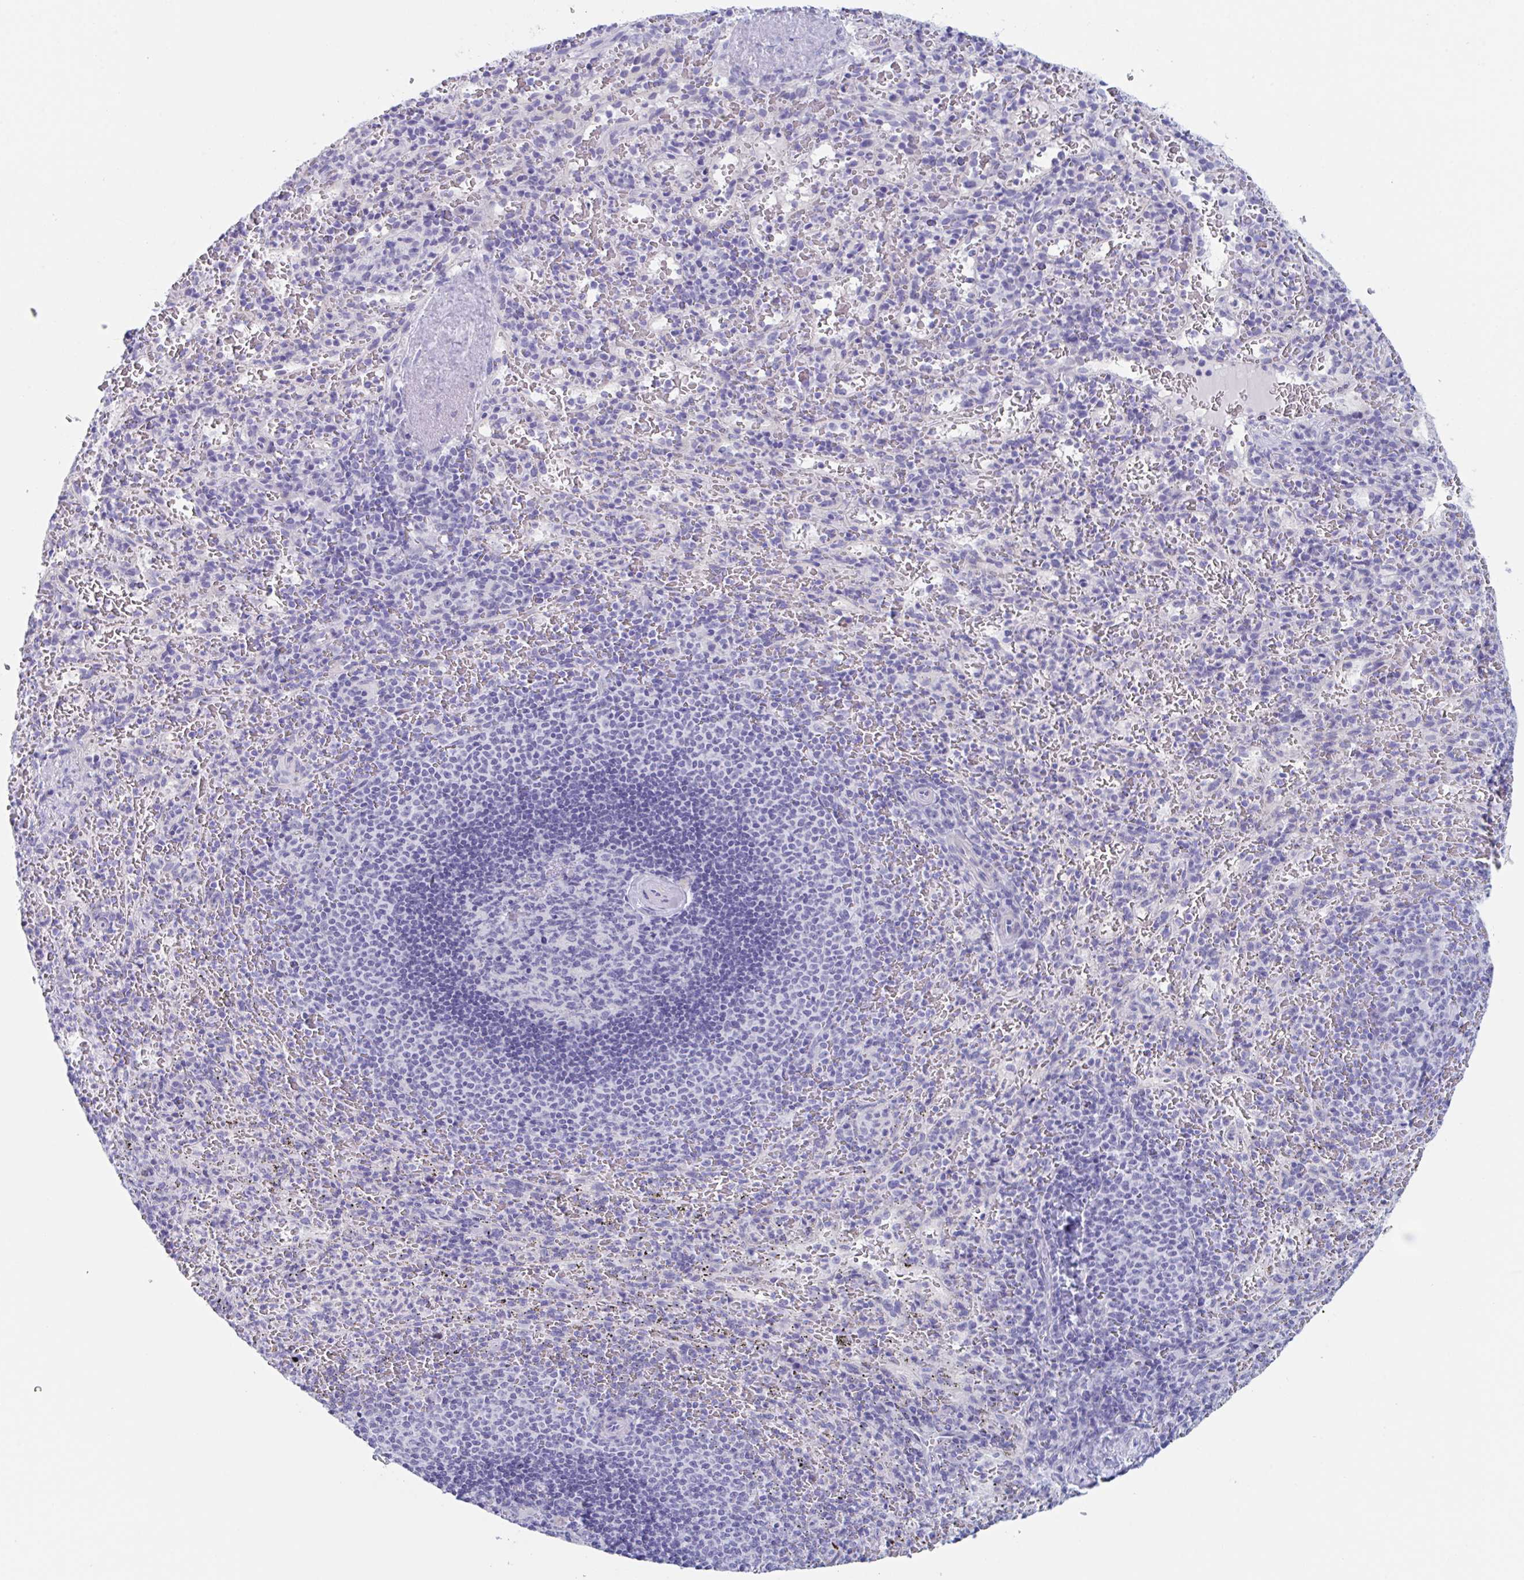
{"staining": {"intensity": "negative", "quantity": "none", "location": "none"}, "tissue": "spleen", "cell_type": "Cells in red pulp", "image_type": "normal", "snomed": [{"axis": "morphology", "description": "Normal tissue, NOS"}, {"axis": "topography", "description": "Spleen"}], "caption": "IHC image of normal human spleen stained for a protein (brown), which demonstrates no staining in cells in red pulp.", "gene": "ZPBP", "patient": {"sex": "male", "age": 57}}